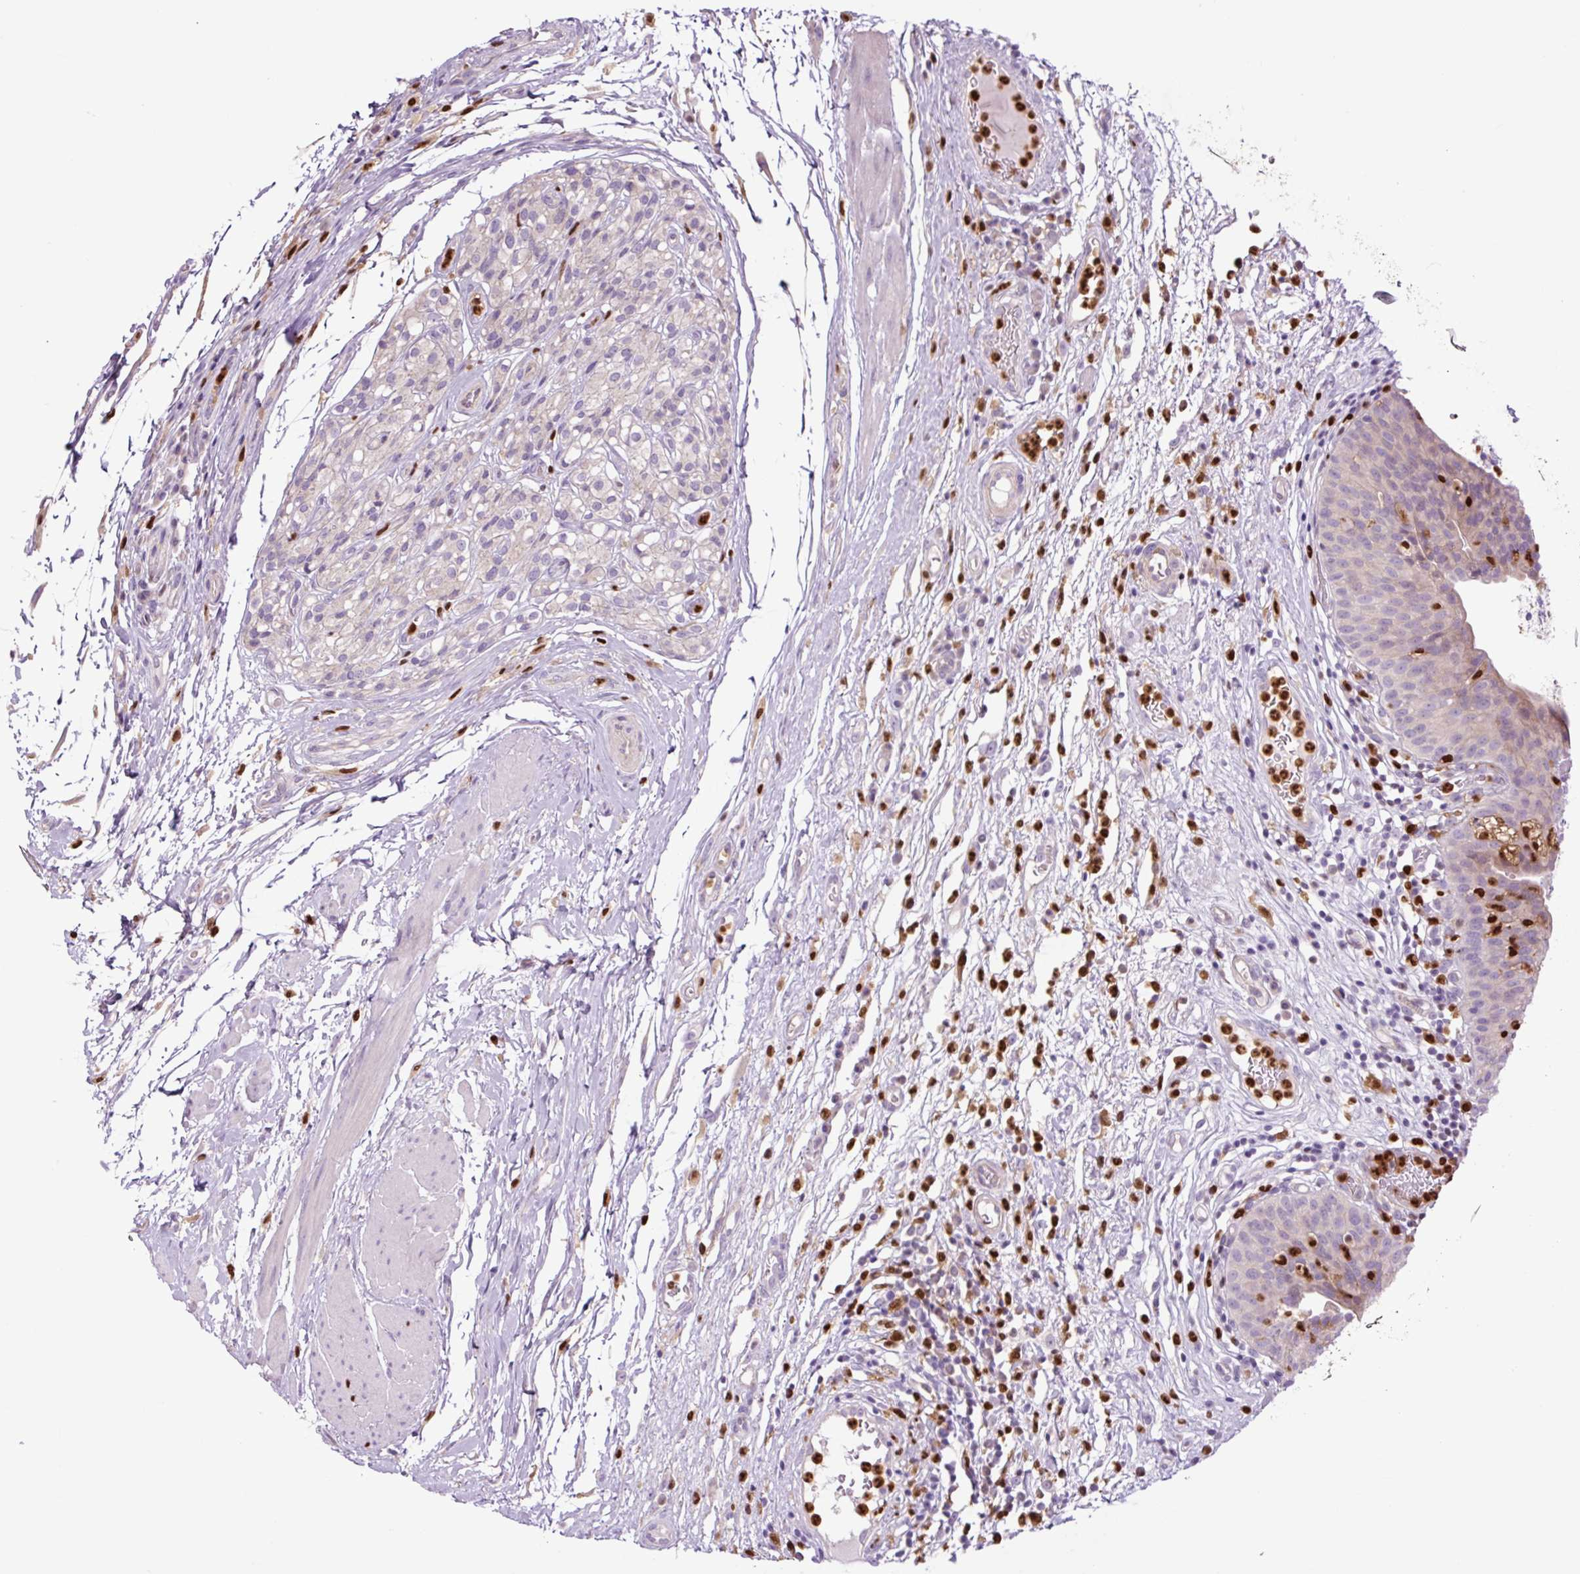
{"staining": {"intensity": "negative", "quantity": "none", "location": "none"}, "tissue": "urinary bladder", "cell_type": "Urothelial cells", "image_type": "normal", "snomed": [{"axis": "morphology", "description": "Normal tissue, NOS"}, {"axis": "morphology", "description": "Inflammation, NOS"}, {"axis": "topography", "description": "Urinary bladder"}], "caption": "A high-resolution image shows immunohistochemistry staining of unremarkable urinary bladder, which shows no significant expression in urothelial cells.", "gene": "SPI1", "patient": {"sex": "male", "age": 57}}